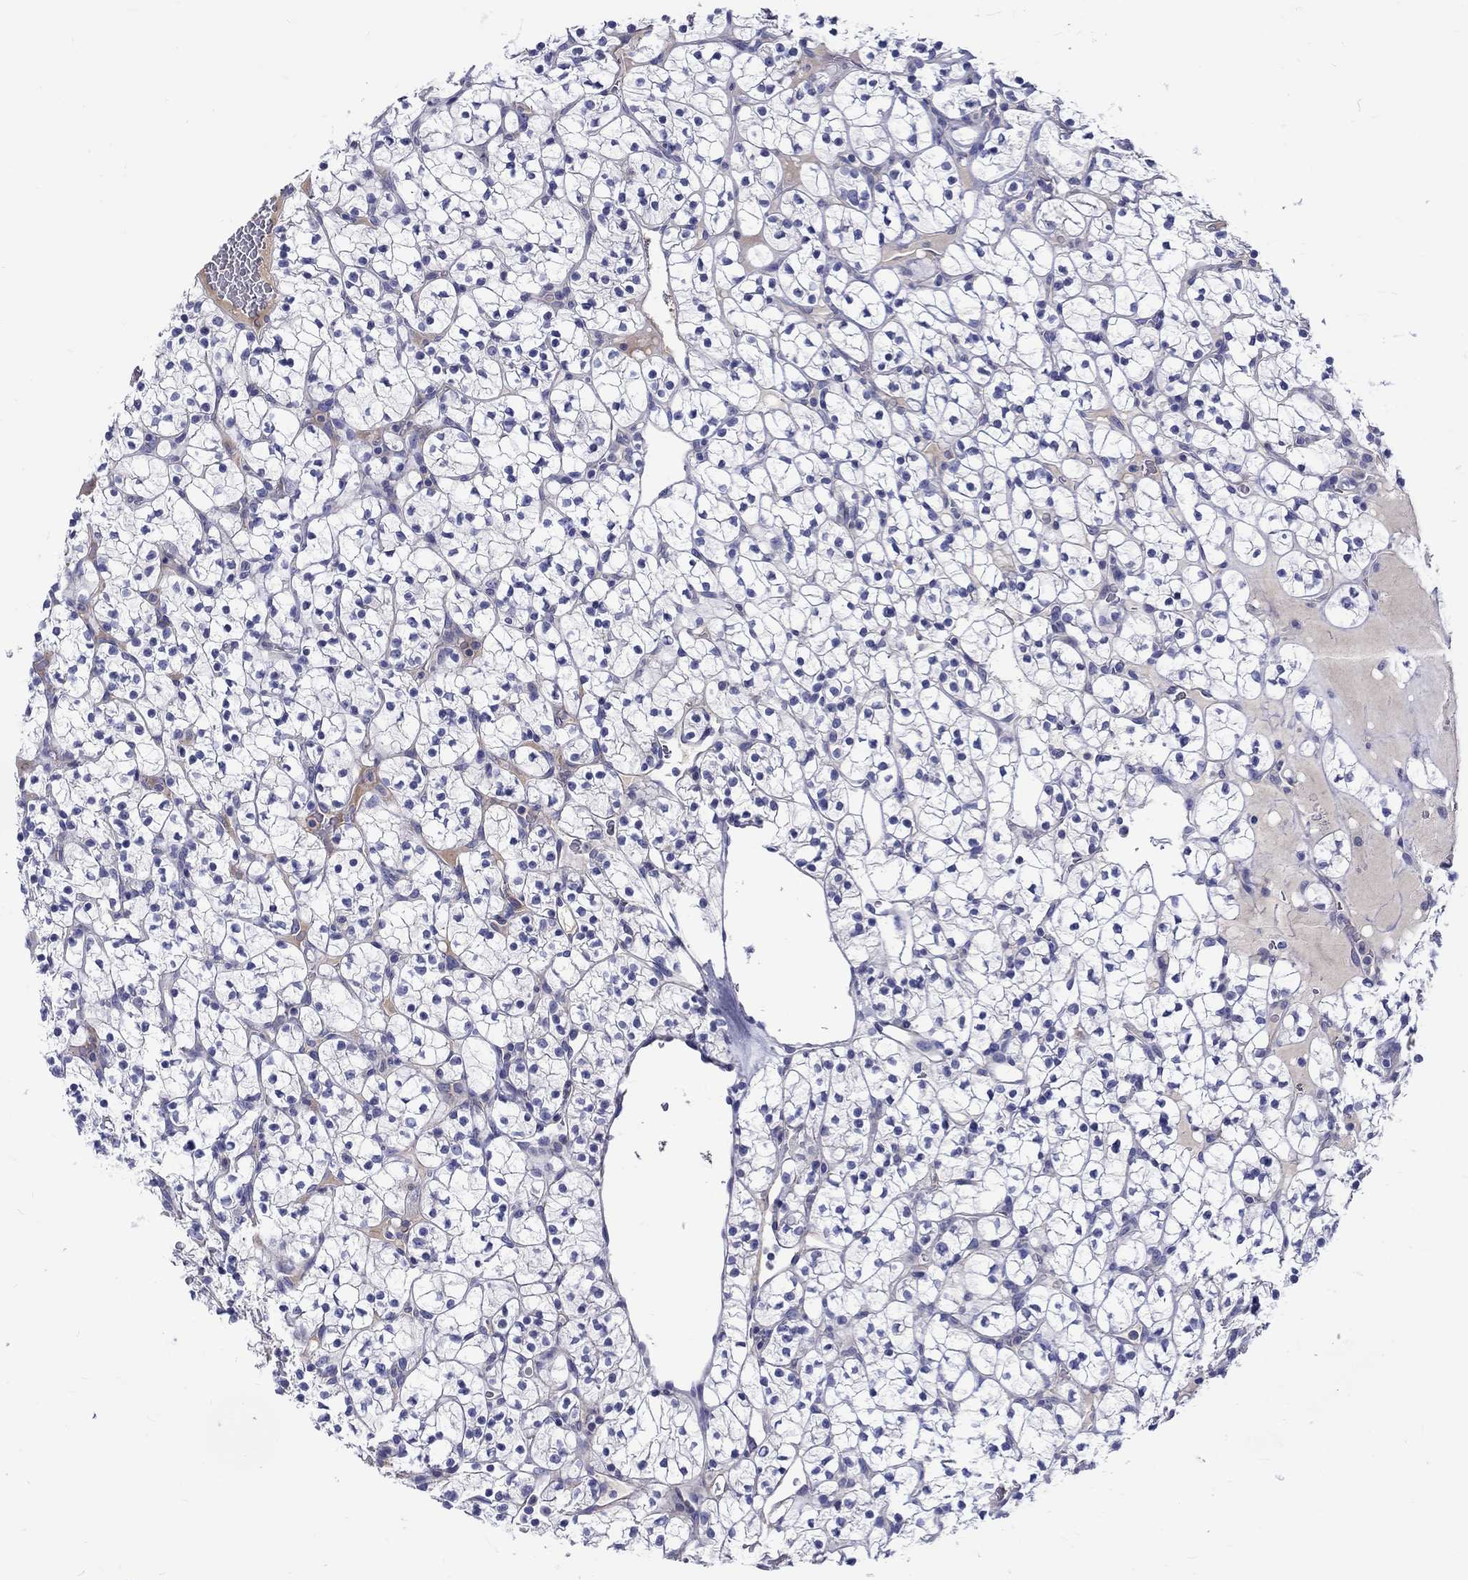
{"staining": {"intensity": "negative", "quantity": "none", "location": "none"}, "tissue": "renal cancer", "cell_type": "Tumor cells", "image_type": "cancer", "snomed": [{"axis": "morphology", "description": "Adenocarcinoma, NOS"}, {"axis": "topography", "description": "Kidney"}], "caption": "Immunohistochemistry (IHC) micrograph of neoplastic tissue: human renal cancer (adenocarcinoma) stained with DAB reveals no significant protein expression in tumor cells.", "gene": "SH2D7", "patient": {"sex": "female", "age": 89}}